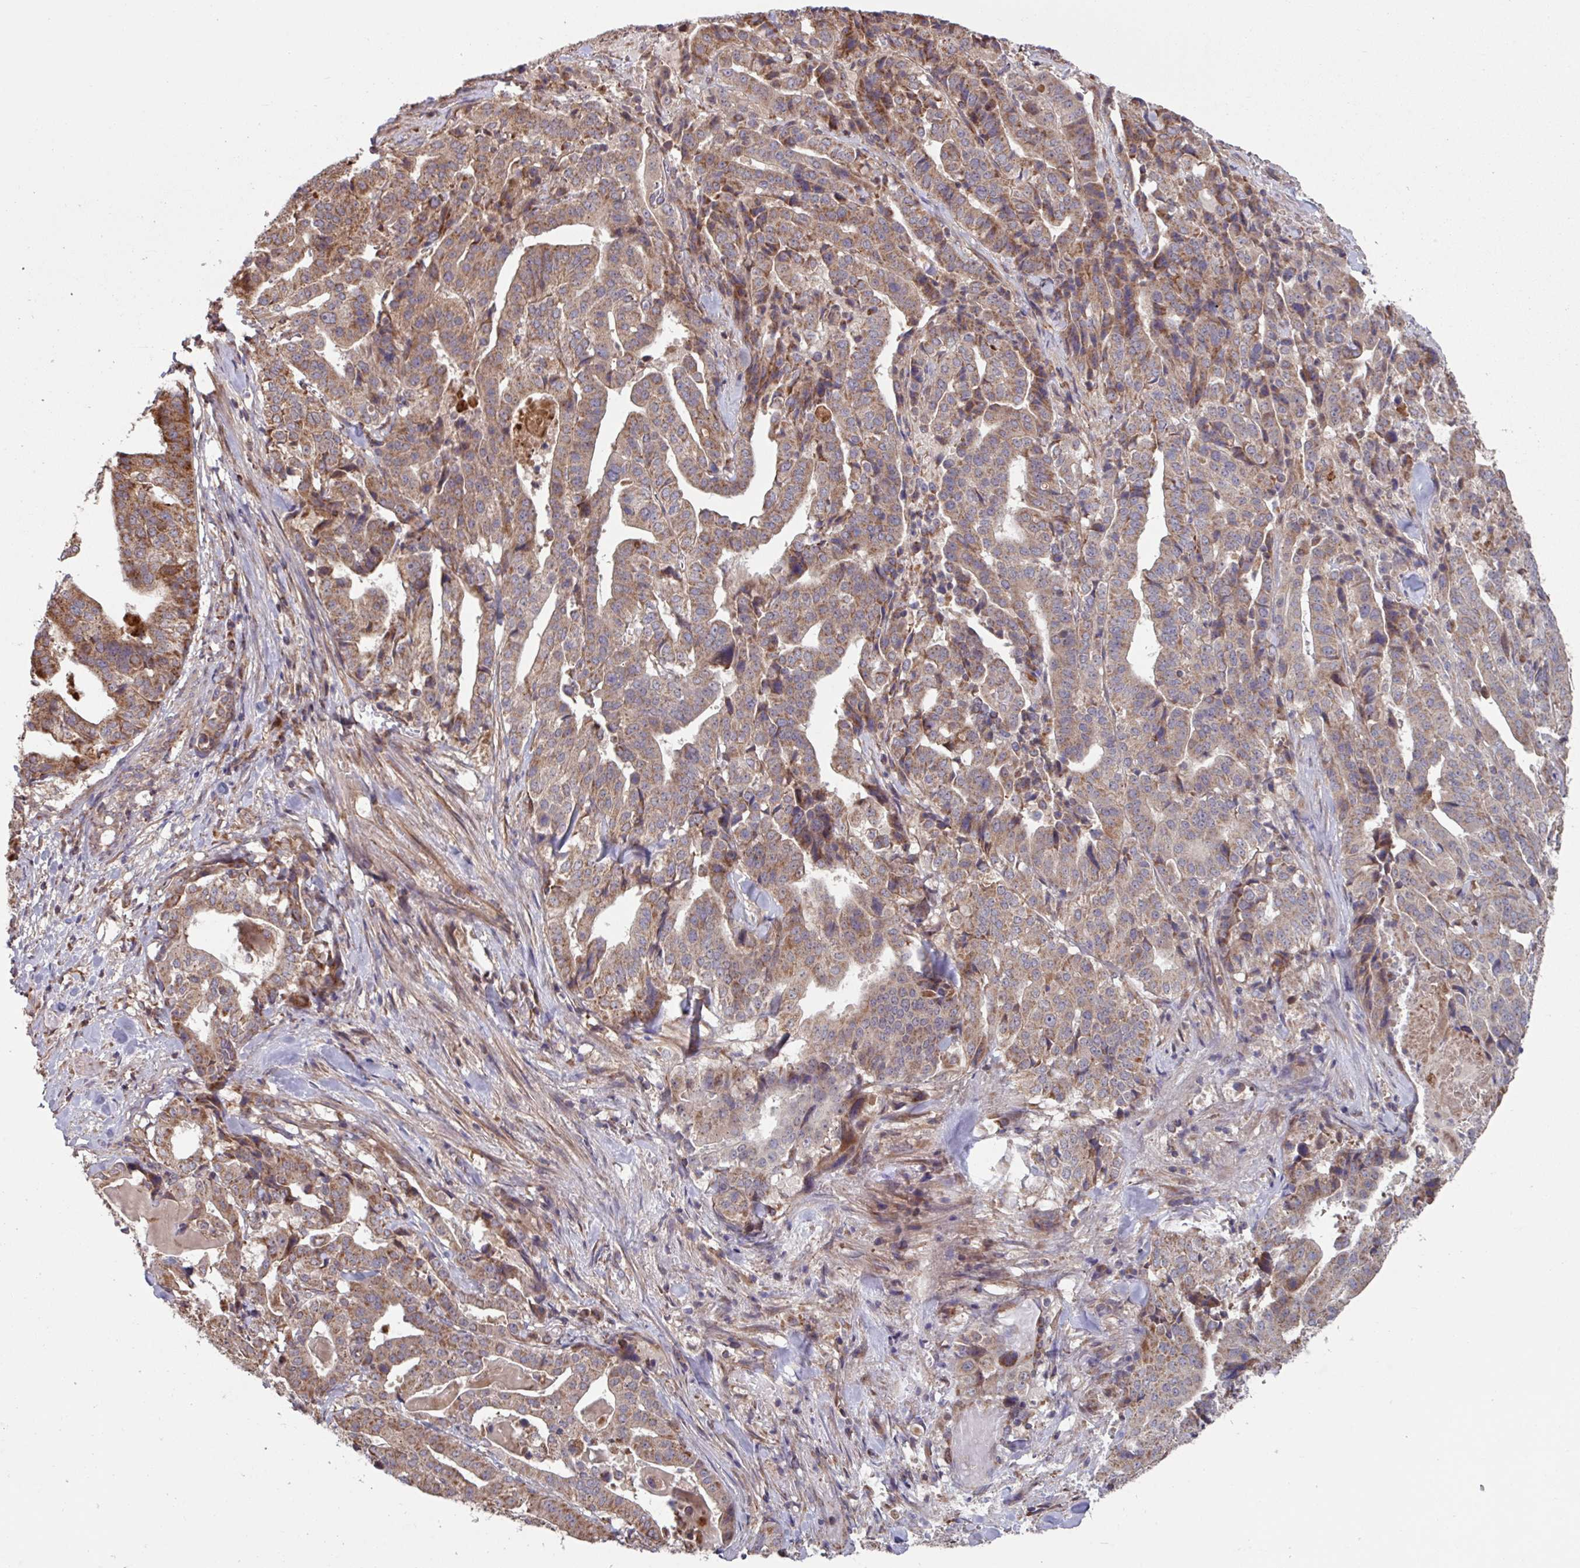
{"staining": {"intensity": "moderate", "quantity": ">75%", "location": "cytoplasmic/membranous"}, "tissue": "stomach cancer", "cell_type": "Tumor cells", "image_type": "cancer", "snomed": [{"axis": "morphology", "description": "Adenocarcinoma, NOS"}, {"axis": "topography", "description": "Stomach"}], "caption": "The image displays immunohistochemical staining of stomach cancer. There is moderate cytoplasmic/membranous positivity is appreciated in about >75% of tumor cells.", "gene": "COX7C", "patient": {"sex": "male", "age": 48}}